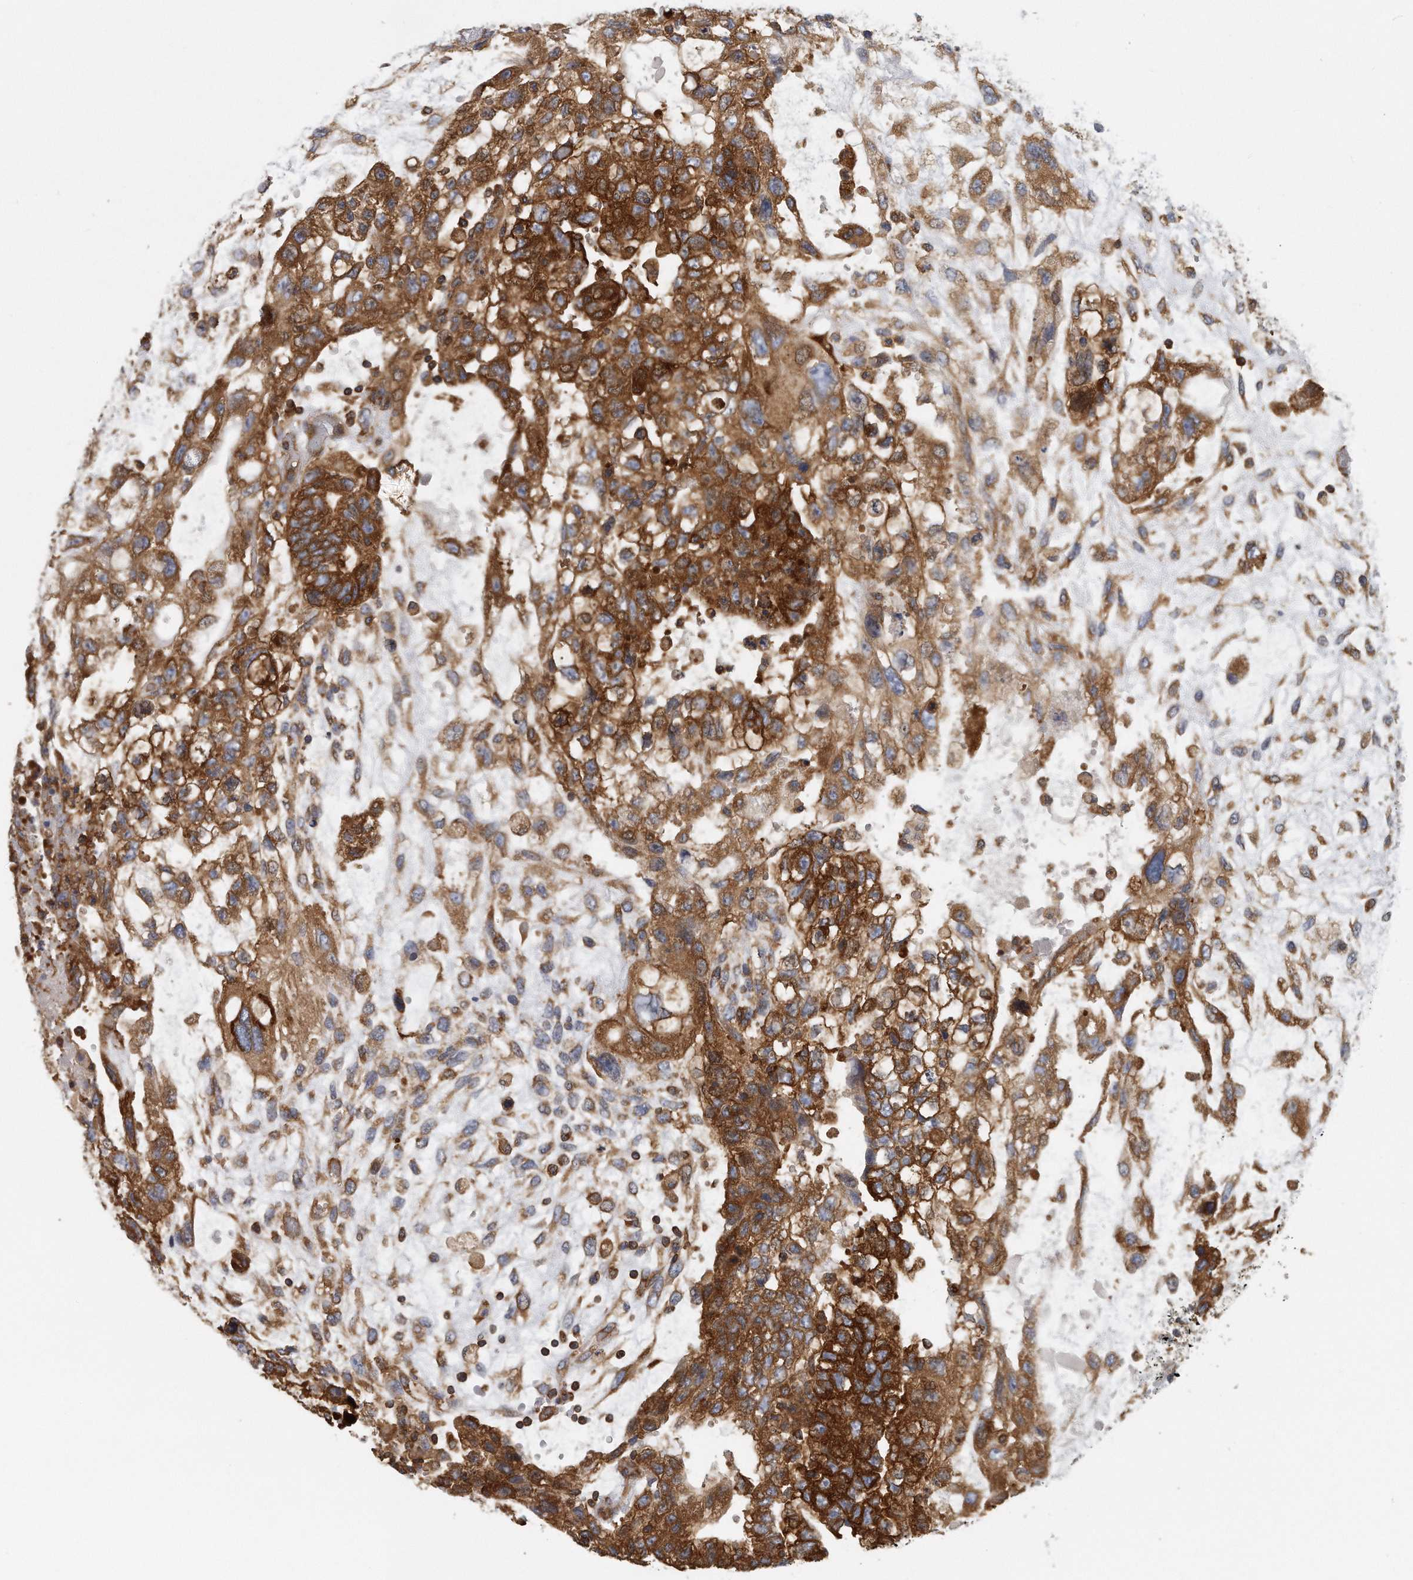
{"staining": {"intensity": "strong", "quantity": "25%-75%", "location": "cytoplasmic/membranous"}, "tissue": "testis cancer", "cell_type": "Tumor cells", "image_type": "cancer", "snomed": [{"axis": "morphology", "description": "Carcinoma, Embryonal, NOS"}, {"axis": "topography", "description": "Testis"}], "caption": "Tumor cells demonstrate high levels of strong cytoplasmic/membranous positivity in about 25%-75% of cells in human testis embryonal carcinoma. (Stains: DAB (3,3'-diaminobenzidine) in brown, nuclei in blue, Microscopy: brightfield microscopy at high magnification).", "gene": "EIF3I", "patient": {"sex": "male", "age": 36}}